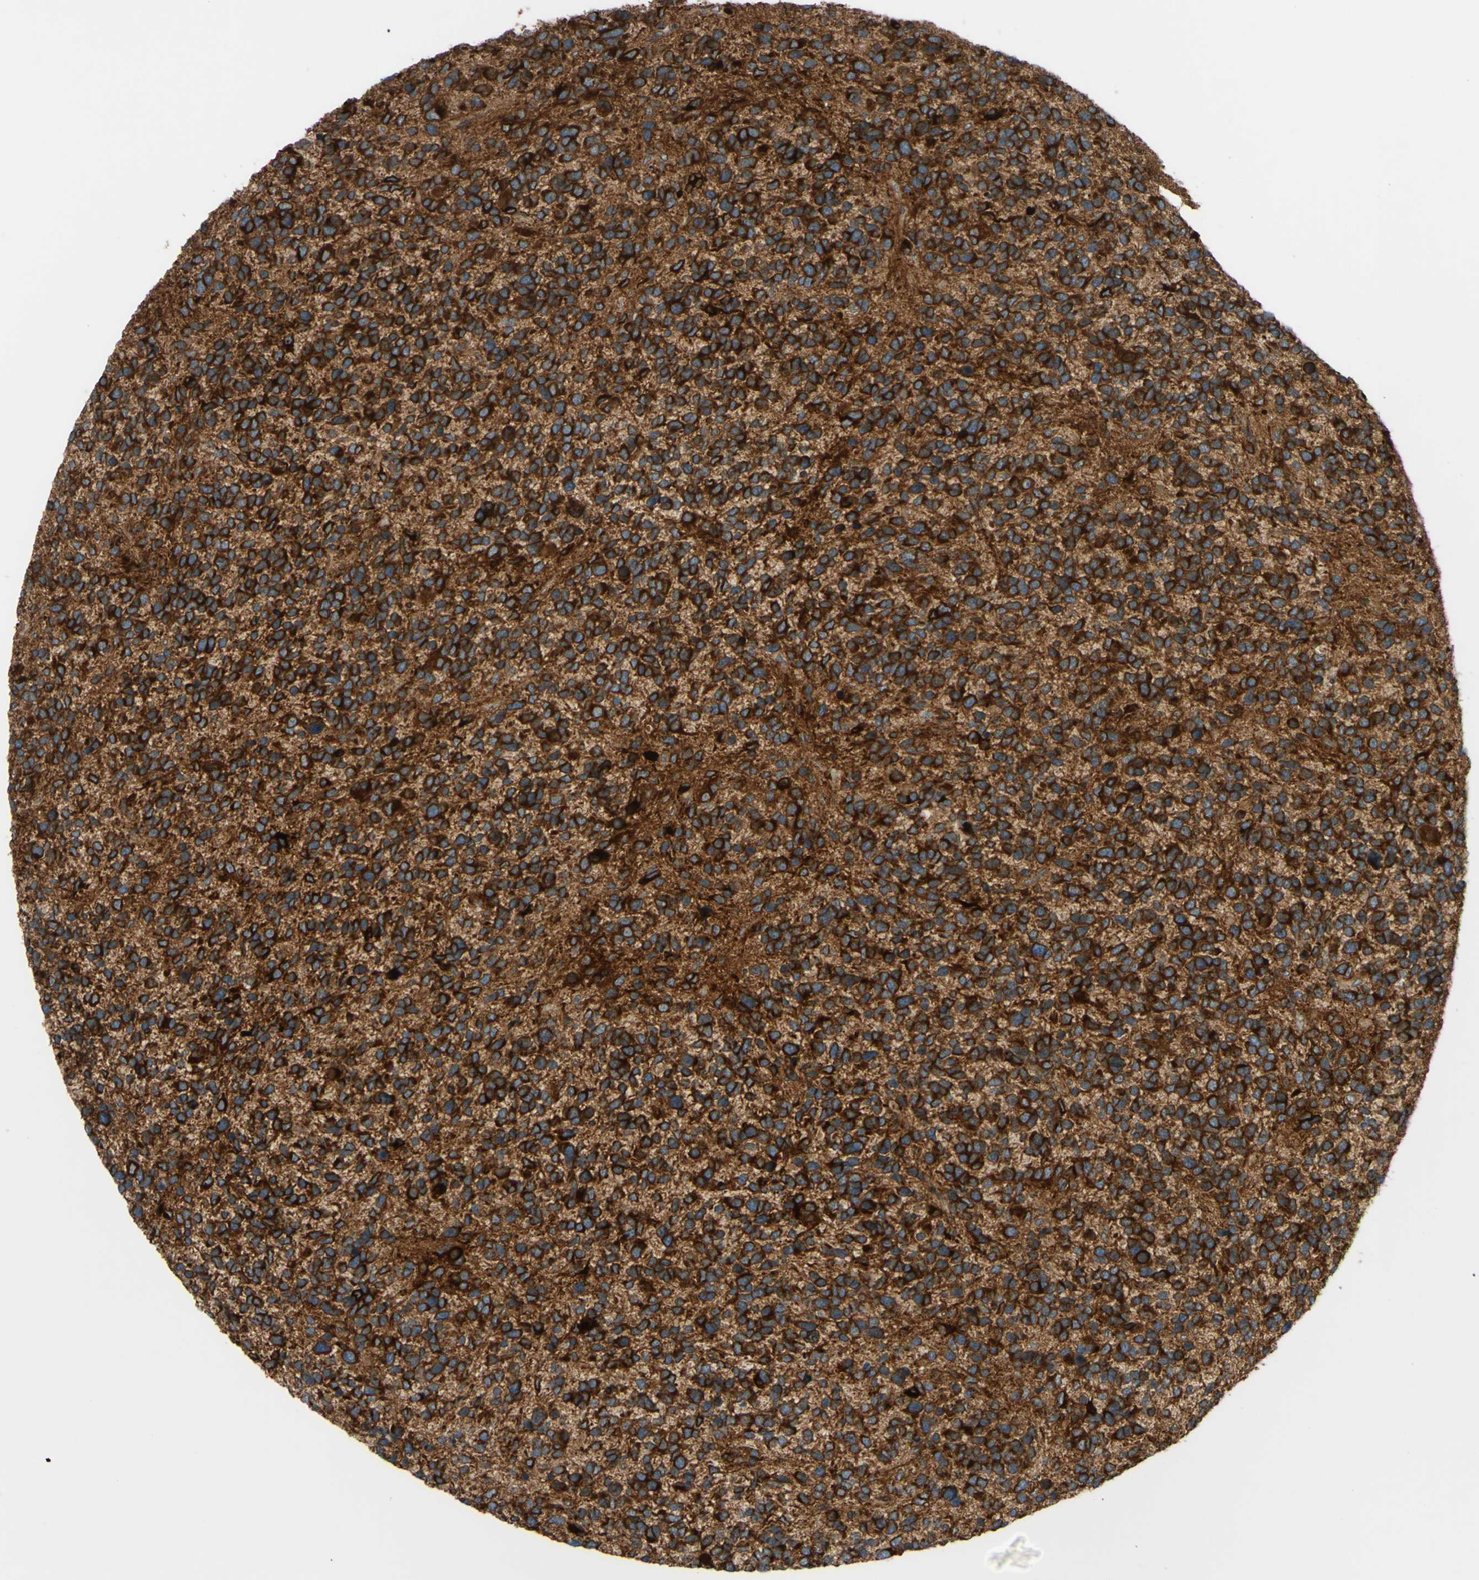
{"staining": {"intensity": "strong", "quantity": ">75%", "location": "cytoplasmic/membranous"}, "tissue": "glioma", "cell_type": "Tumor cells", "image_type": "cancer", "snomed": [{"axis": "morphology", "description": "Glioma, malignant, High grade"}, {"axis": "topography", "description": "Brain"}], "caption": "This is a micrograph of IHC staining of glioma, which shows strong staining in the cytoplasmic/membranous of tumor cells.", "gene": "PRAF2", "patient": {"sex": "female", "age": 58}}